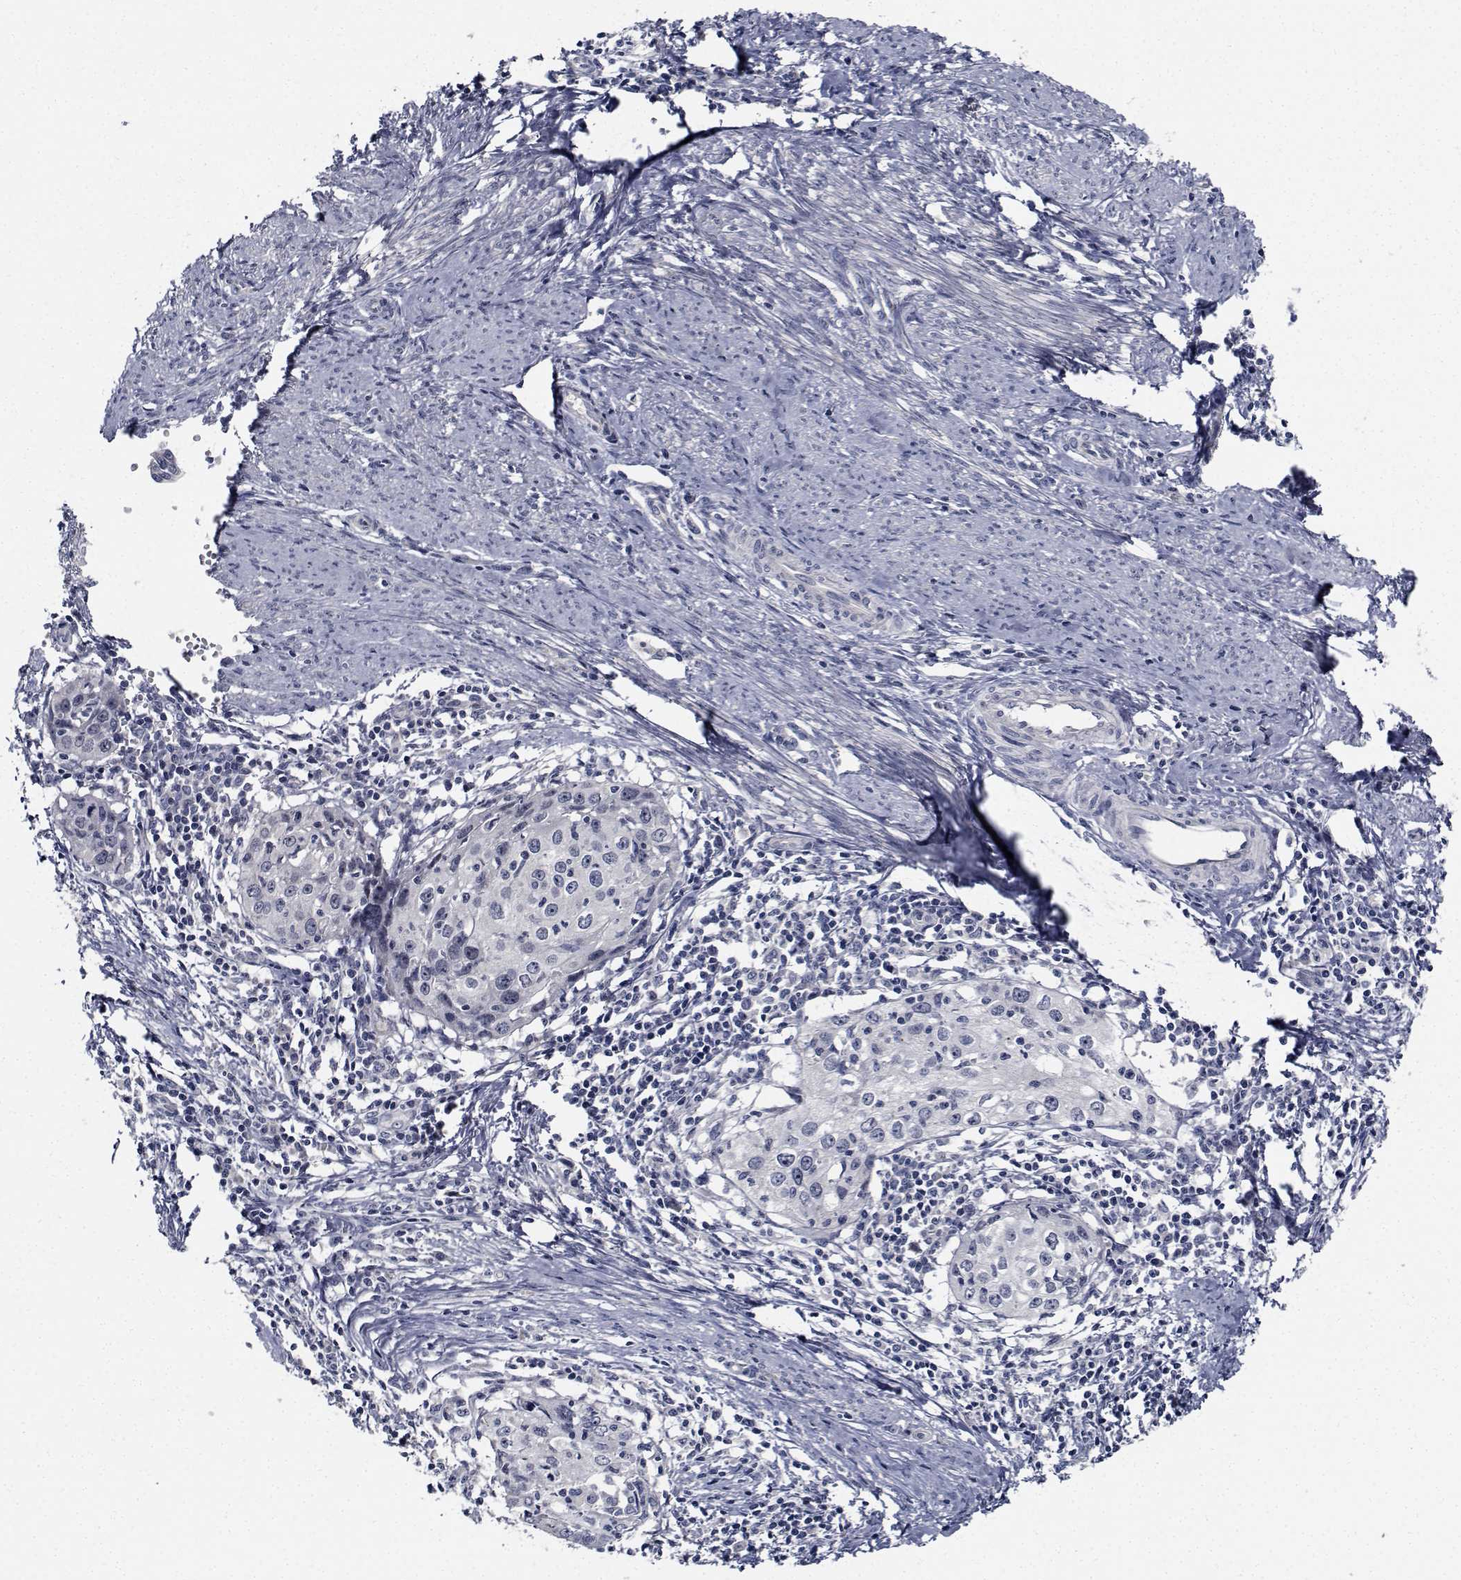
{"staining": {"intensity": "negative", "quantity": "none", "location": "none"}, "tissue": "cervical cancer", "cell_type": "Tumor cells", "image_type": "cancer", "snomed": [{"axis": "morphology", "description": "Squamous cell carcinoma, NOS"}, {"axis": "topography", "description": "Cervix"}], "caption": "This micrograph is of cervical cancer stained with IHC to label a protein in brown with the nuclei are counter-stained blue. There is no positivity in tumor cells.", "gene": "NVL", "patient": {"sex": "female", "age": 40}}